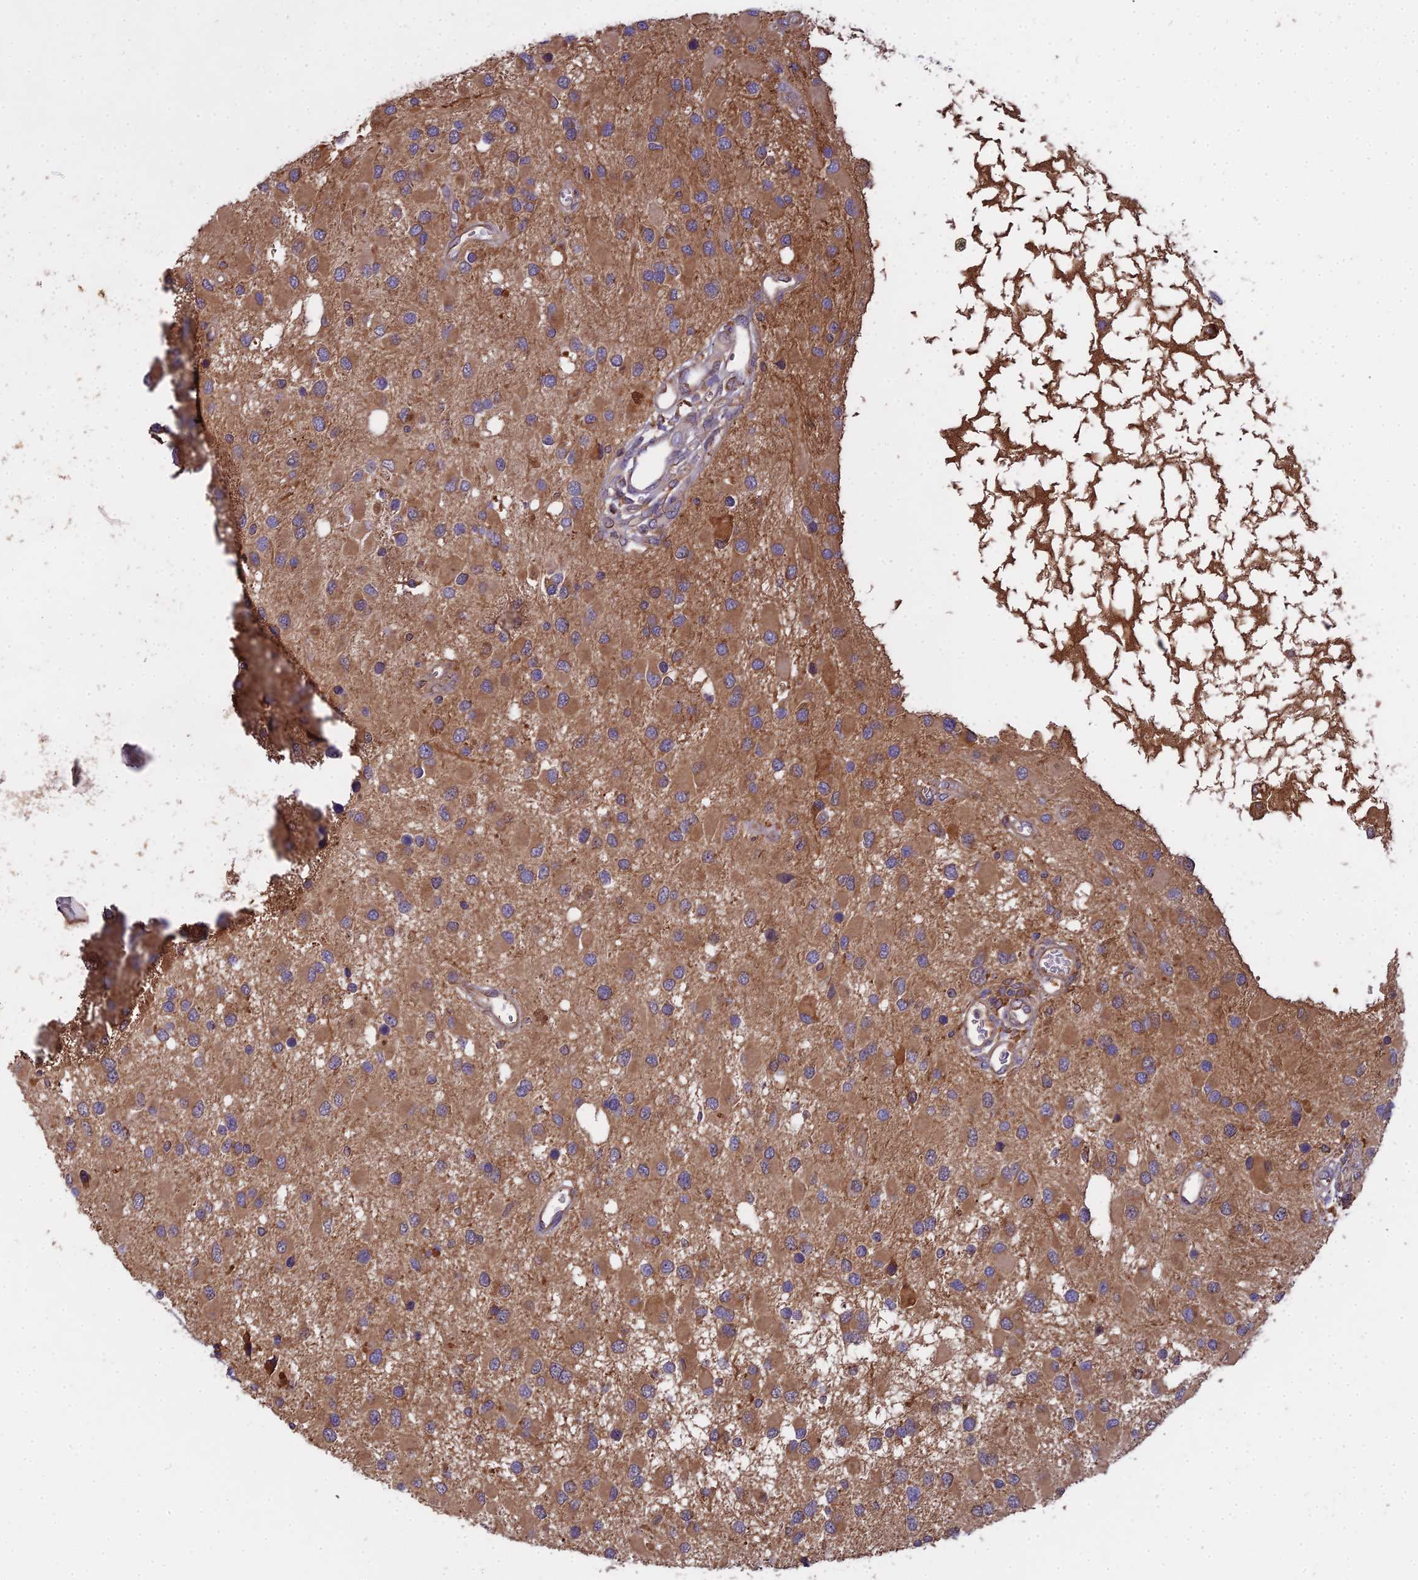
{"staining": {"intensity": "moderate", "quantity": ">75%", "location": "cytoplasmic/membranous"}, "tissue": "glioma", "cell_type": "Tumor cells", "image_type": "cancer", "snomed": [{"axis": "morphology", "description": "Glioma, malignant, High grade"}, {"axis": "topography", "description": "Brain"}], "caption": "Glioma stained for a protein demonstrates moderate cytoplasmic/membranous positivity in tumor cells.", "gene": "CCDC167", "patient": {"sex": "male", "age": 53}}